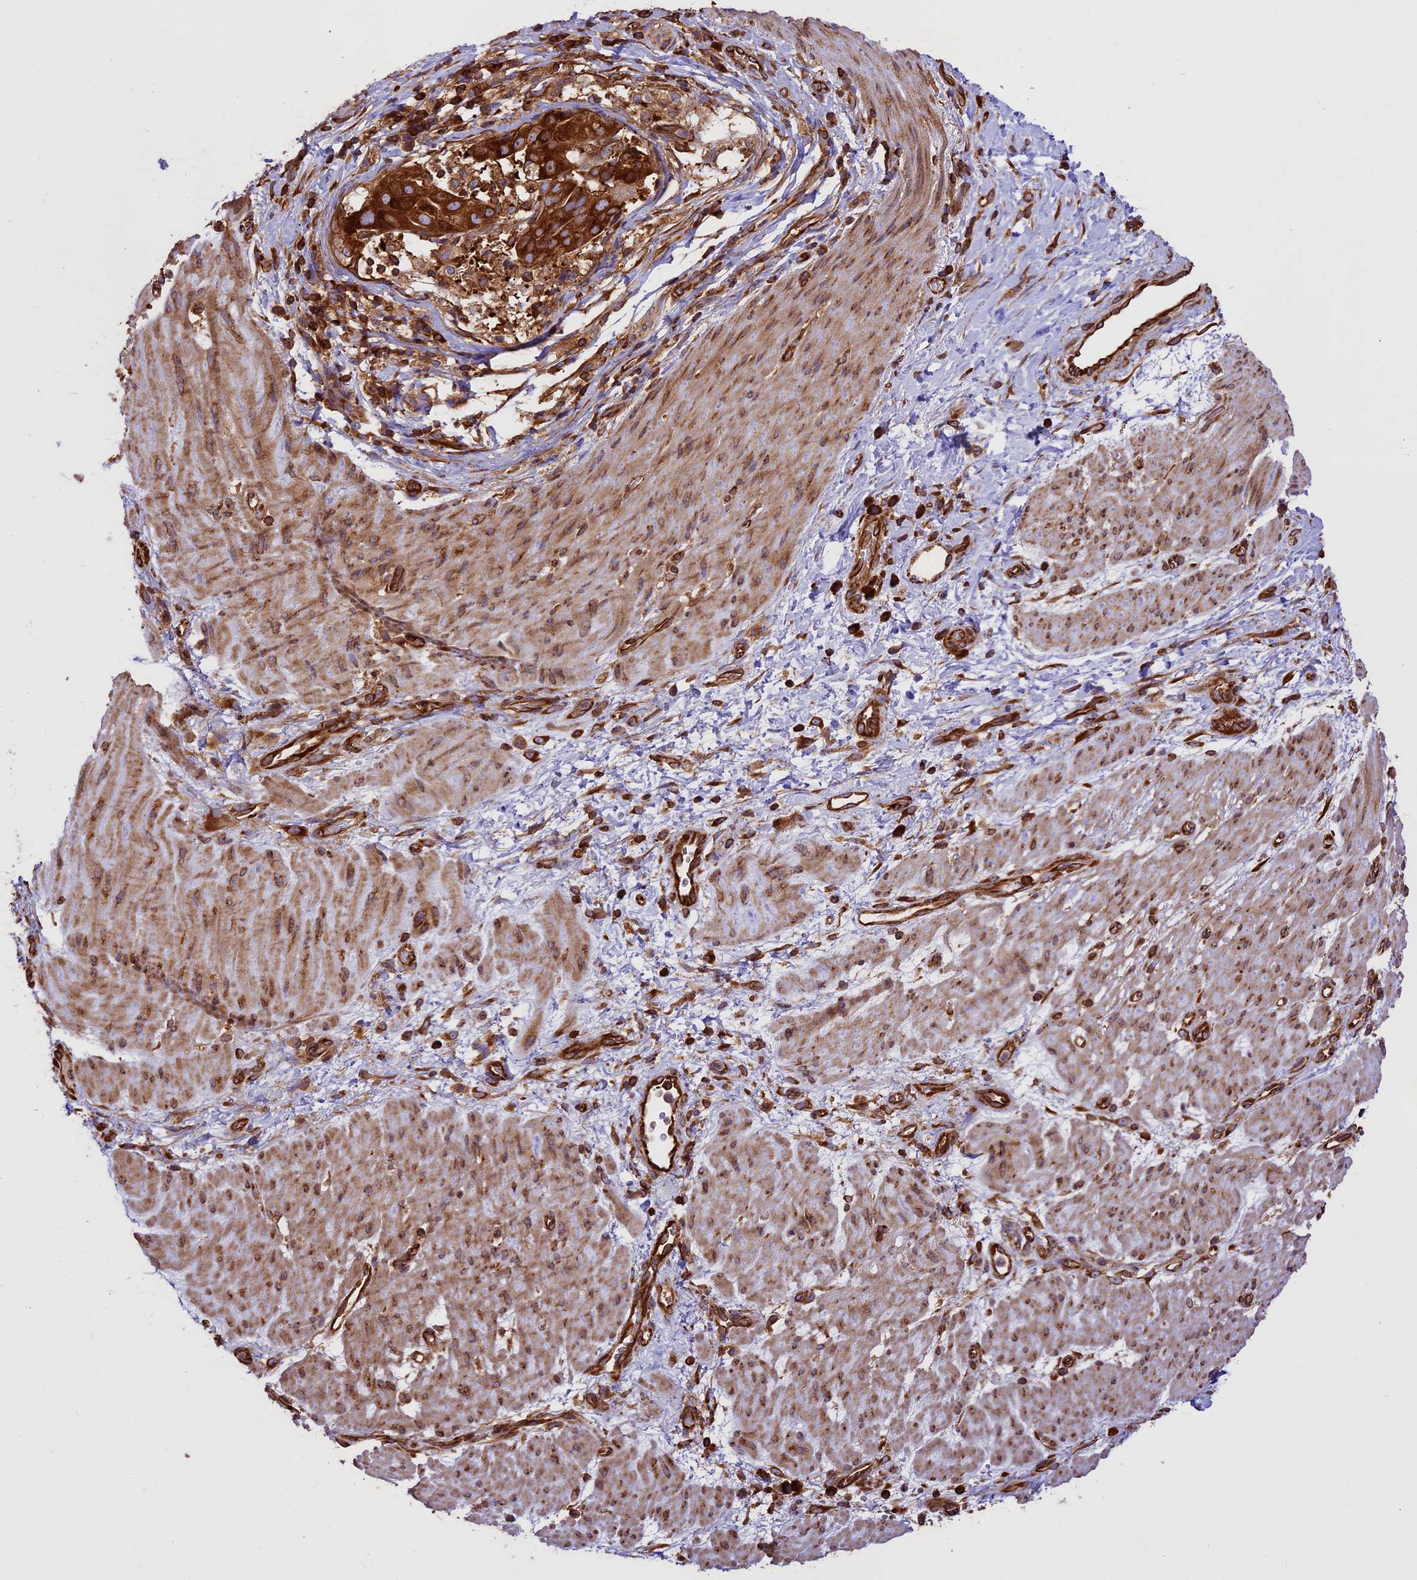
{"staining": {"intensity": "strong", "quantity": ">75%", "location": "cytoplasmic/membranous"}, "tissue": "stomach cancer", "cell_type": "Tumor cells", "image_type": "cancer", "snomed": [{"axis": "morphology", "description": "Adenocarcinoma, NOS"}, {"axis": "topography", "description": "Stomach"}], "caption": "This histopathology image displays immunohistochemistry (IHC) staining of human stomach adenocarcinoma, with high strong cytoplasmic/membranous staining in approximately >75% of tumor cells.", "gene": "KARS1", "patient": {"sex": "male", "age": 48}}